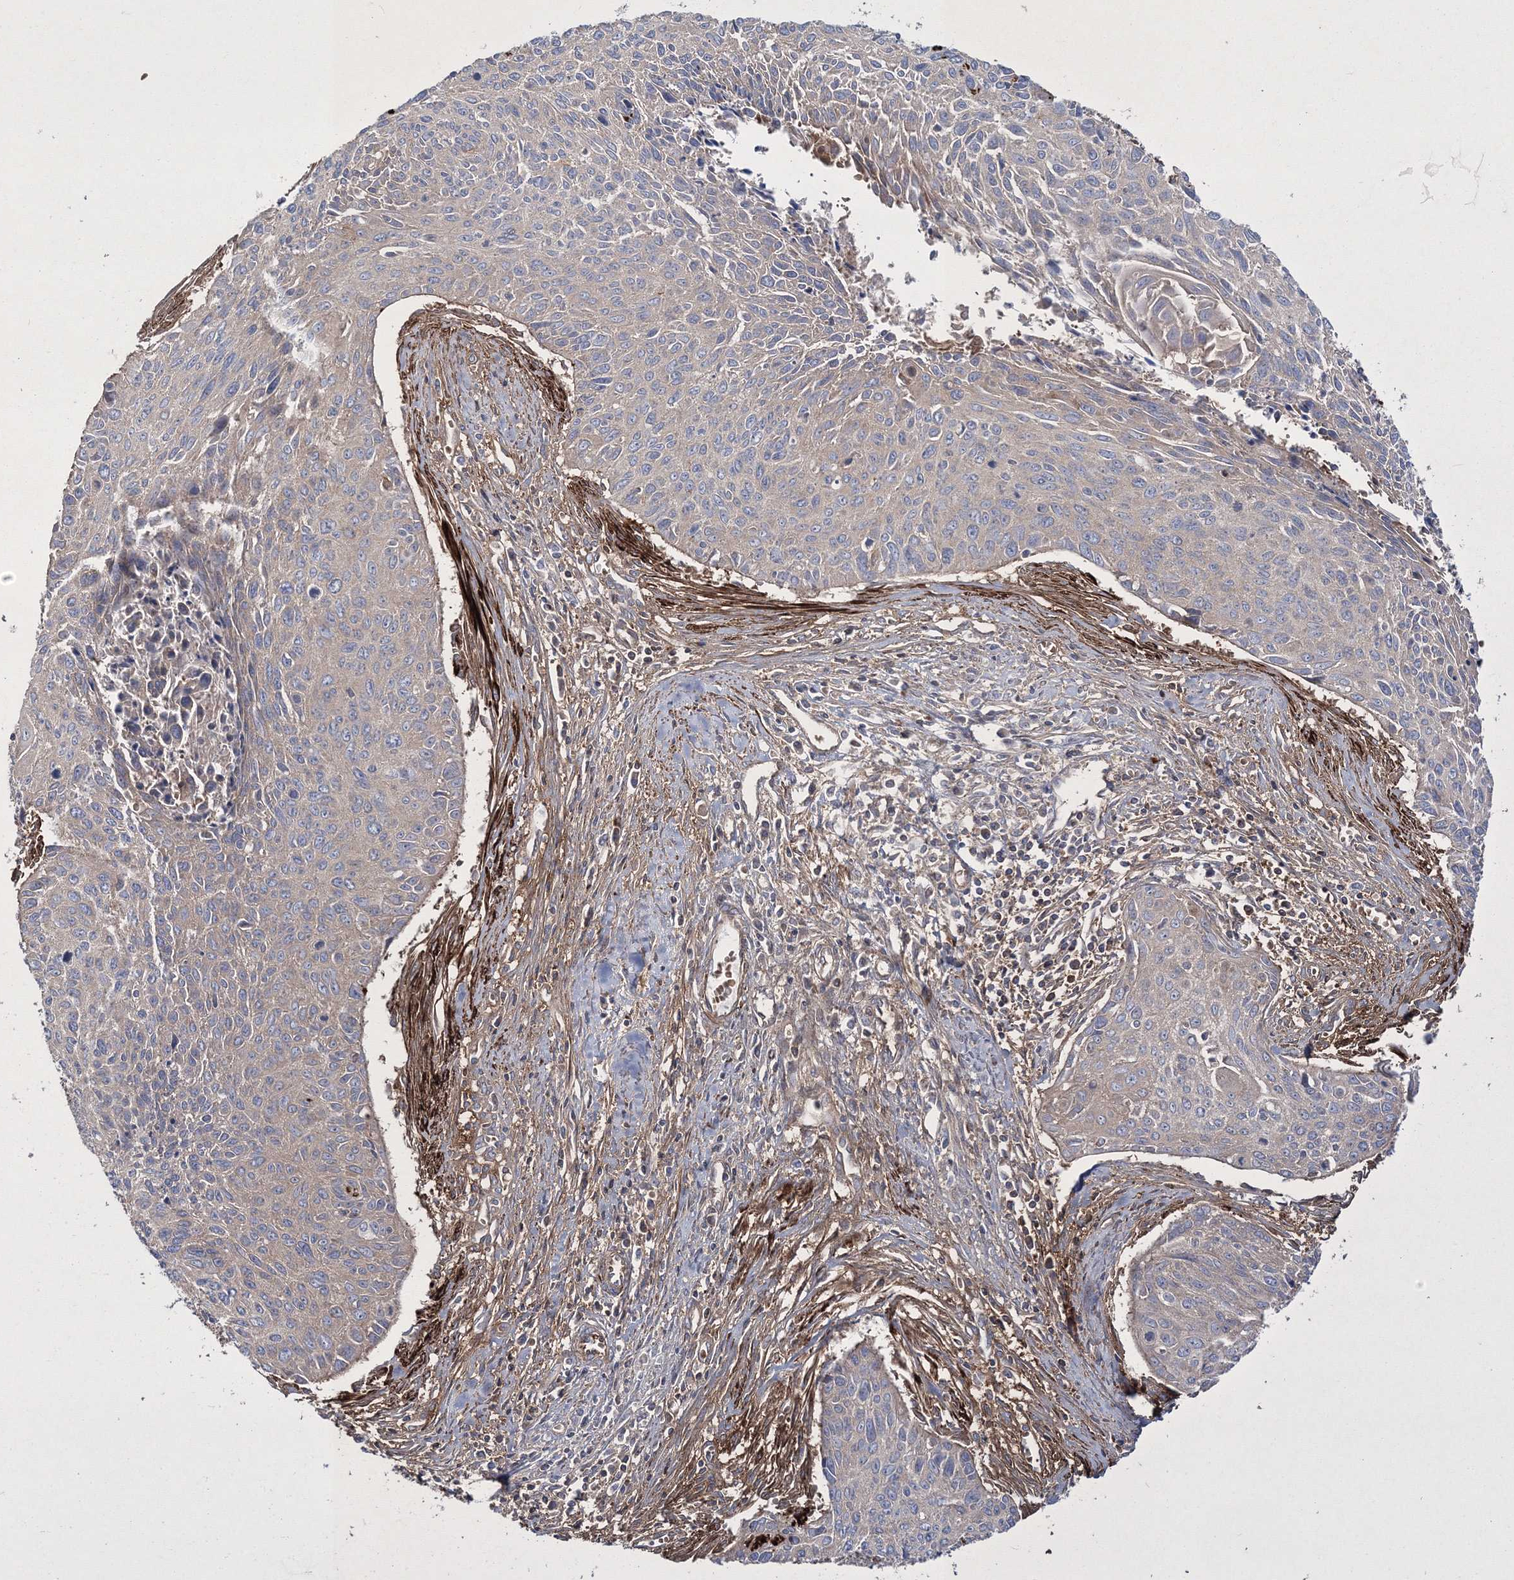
{"staining": {"intensity": "weak", "quantity": "<25%", "location": "cytoplasmic/membranous"}, "tissue": "cervical cancer", "cell_type": "Tumor cells", "image_type": "cancer", "snomed": [{"axis": "morphology", "description": "Squamous cell carcinoma, NOS"}, {"axis": "topography", "description": "Cervix"}], "caption": "There is no significant positivity in tumor cells of cervical squamous cell carcinoma.", "gene": "ZSWIM6", "patient": {"sex": "female", "age": 55}}